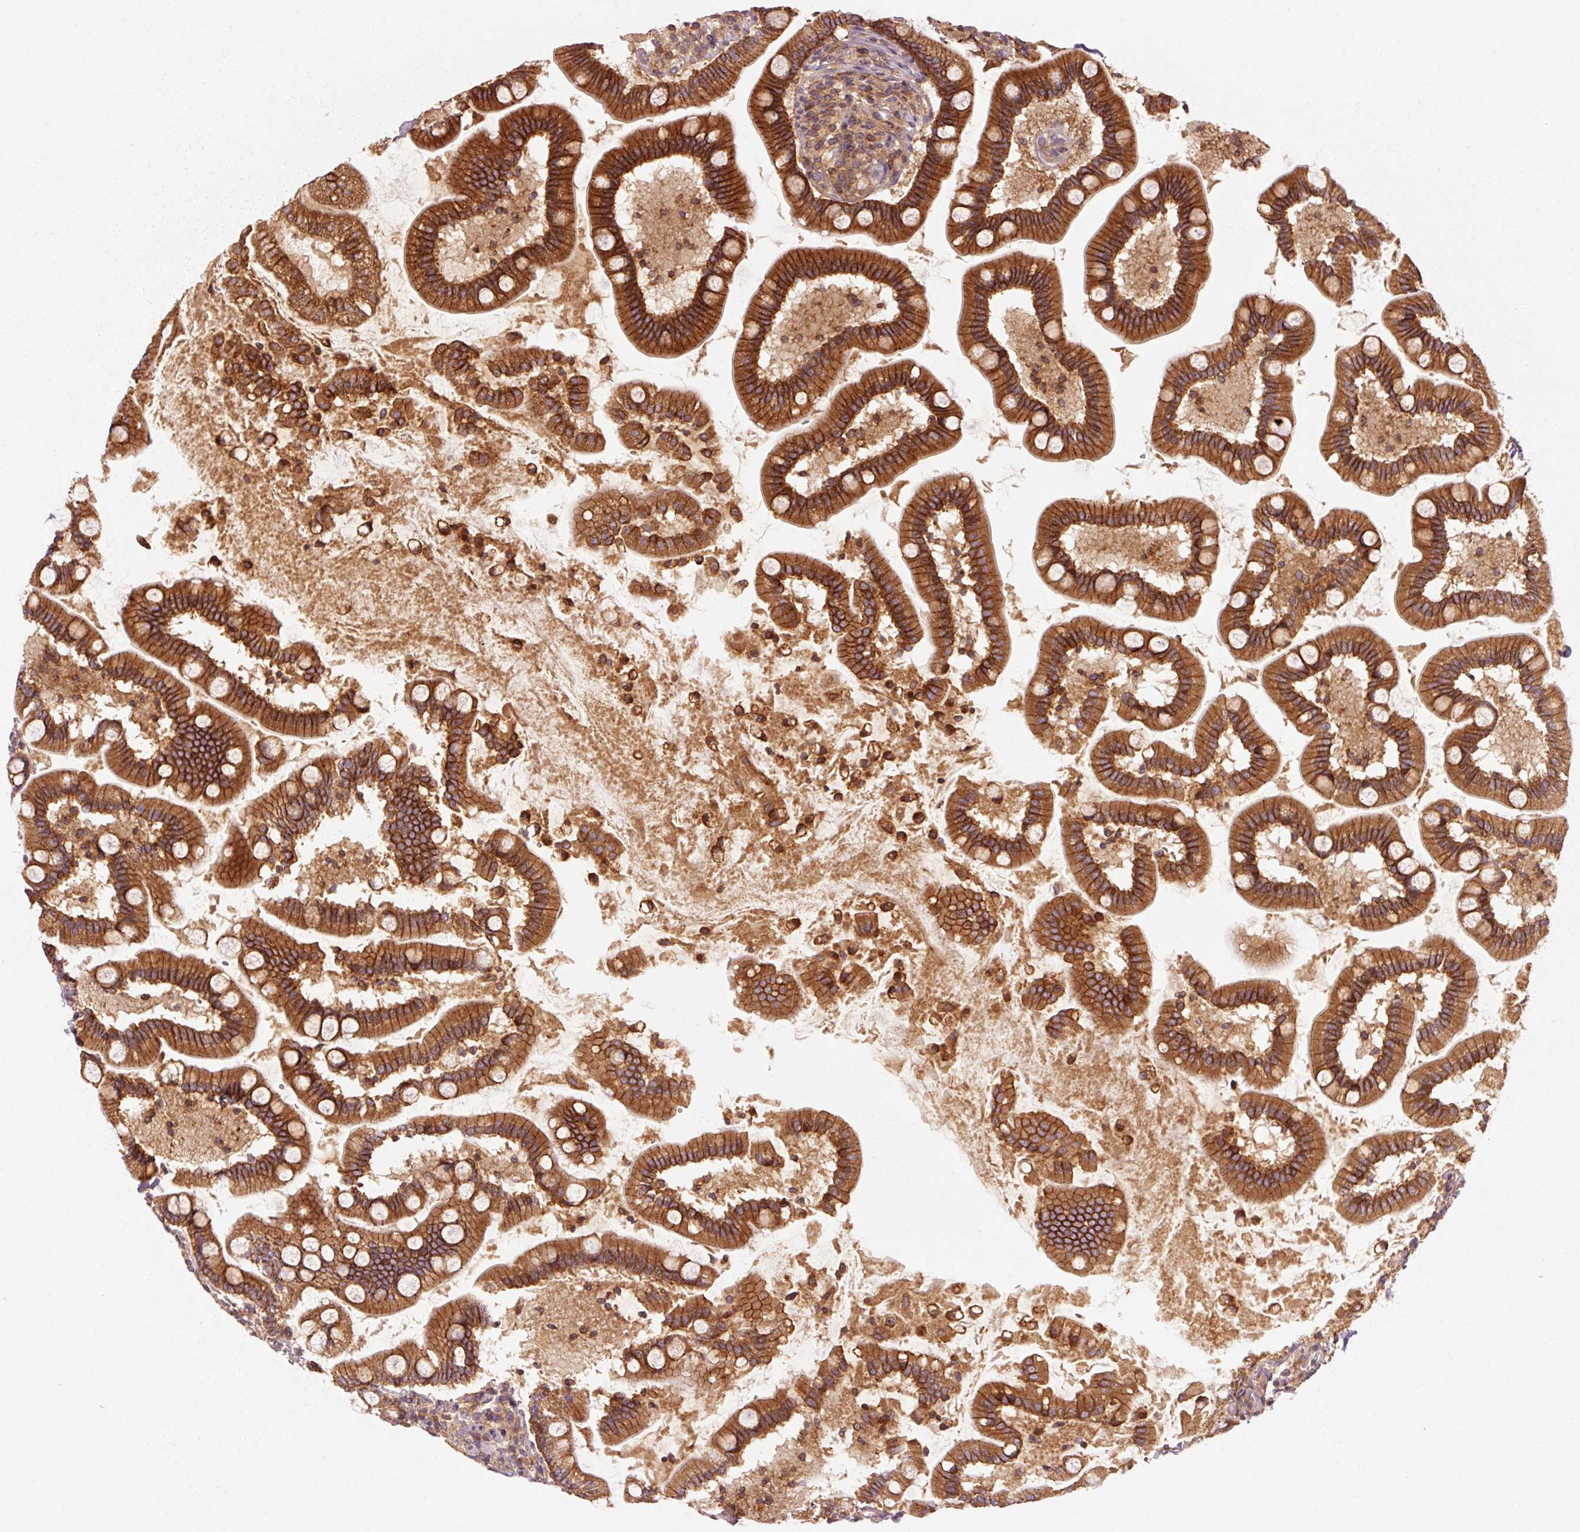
{"staining": {"intensity": "strong", "quantity": ">75%", "location": "cytoplasmic/membranous"}, "tissue": "small intestine", "cell_type": "Glandular cells", "image_type": "normal", "snomed": [{"axis": "morphology", "description": "Normal tissue, NOS"}, {"axis": "topography", "description": "Small intestine"}], "caption": "The photomicrograph exhibits immunohistochemical staining of unremarkable small intestine. There is strong cytoplasmic/membranous expression is present in about >75% of glandular cells. (Brightfield microscopy of DAB IHC at high magnification).", "gene": "CTNNA1", "patient": {"sex": "female", "age": 64}}